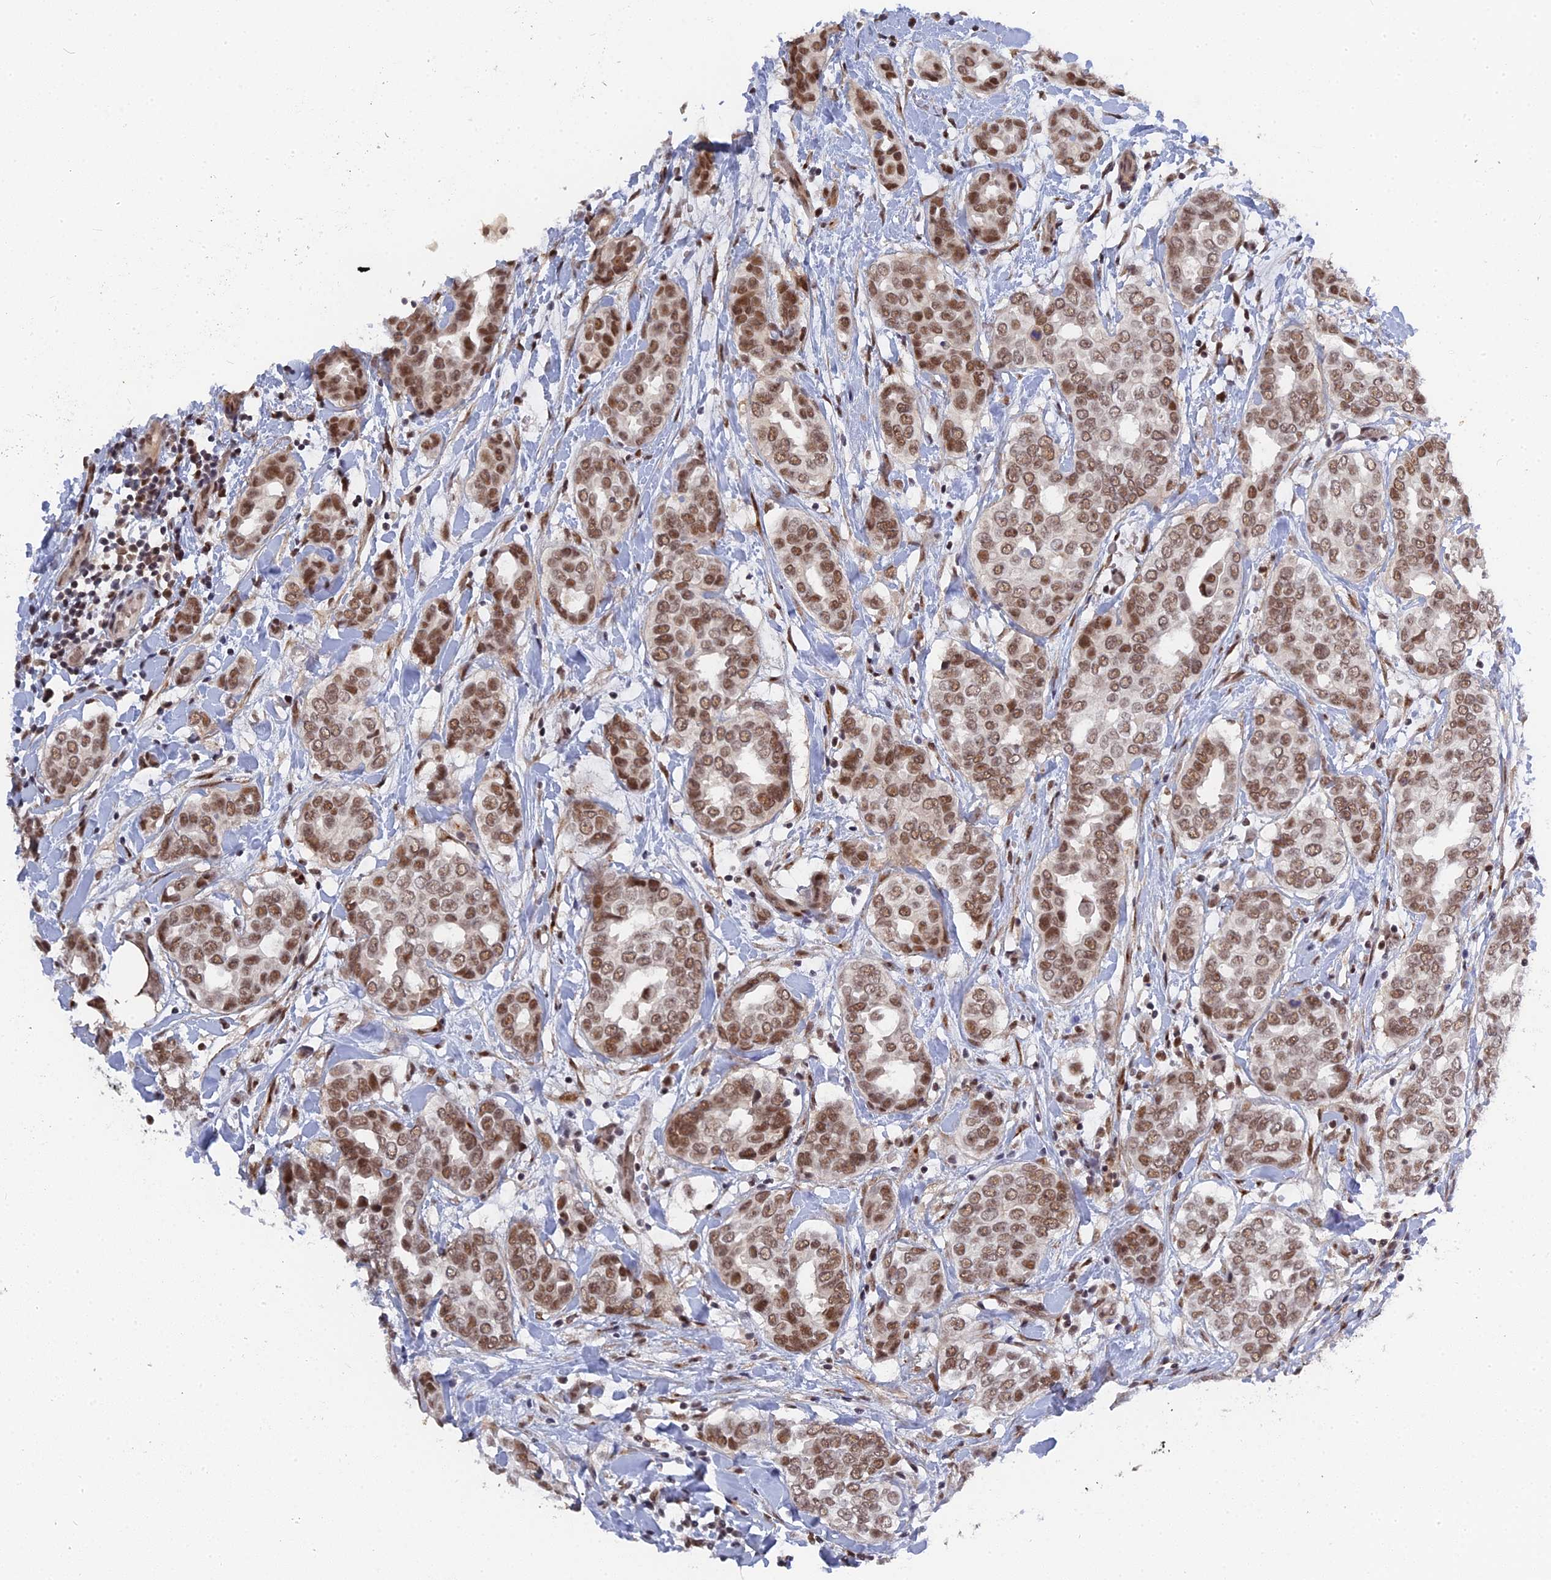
{"staining": {"intensity": "moderate", "quantity": ">75%", "location": "nuclear"}, "tissue": "breast cancer", "cell_type": "Tumor cells", "image_type": "cancer", "snomed": [{"axis": "morphology", "description": "Lobular carcinoma"}, {"axis": "topography", "description": "Breast"}], "caption": "IHC staining of breast lobular carcinoma, which displays medium levels of moderate nuclear expression in approximately >75% of tumor cells indicating moderate nuclear protein positivity. The staining was performed using DAB (brown) for protein detection and nuclei were counterstained in hematoxylin (blue).", "gene": "CCDC85A", "patient": {"sex": "female", "age": 51}}